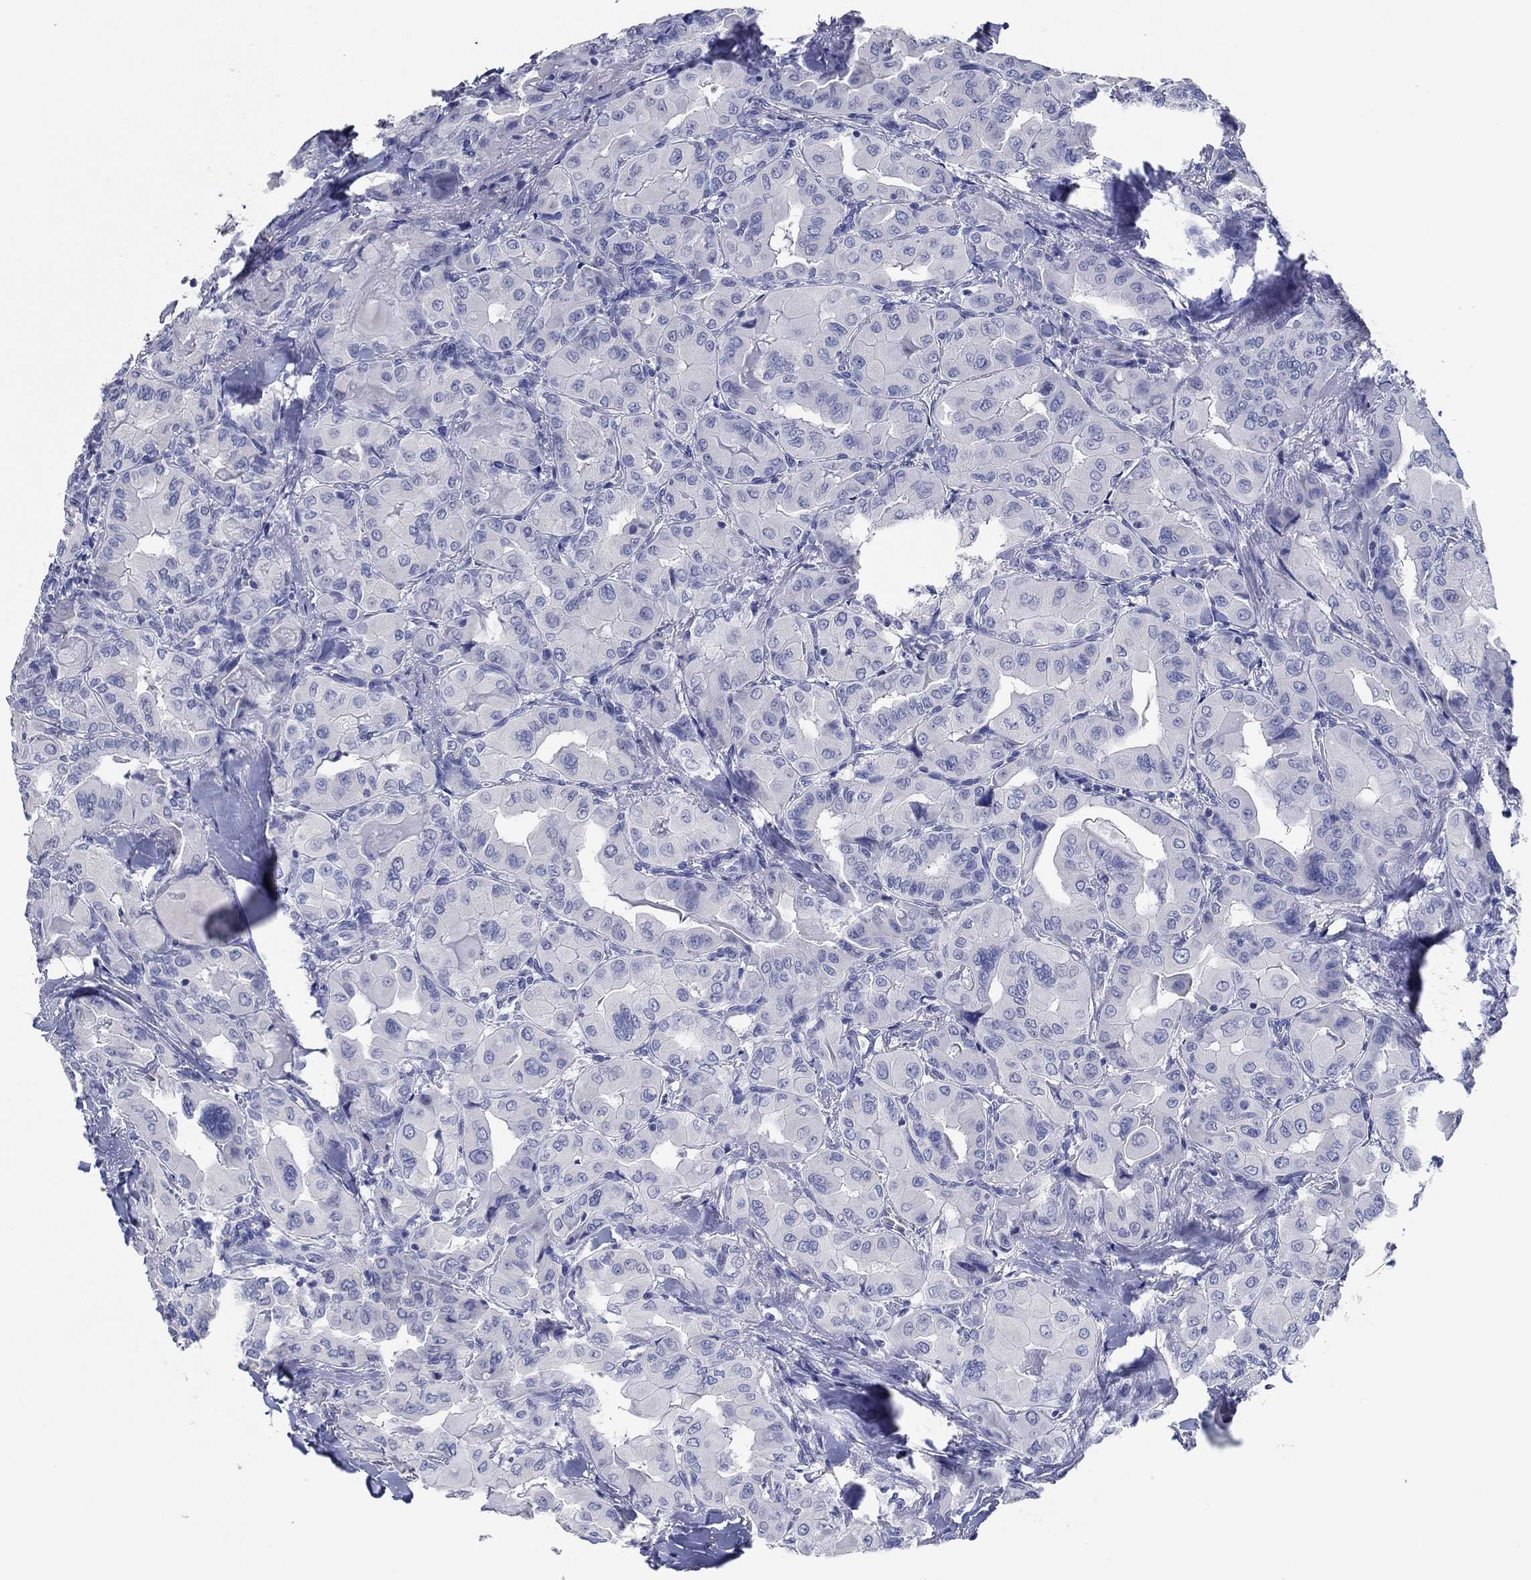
{"staining": {"intensity": "negative", "quantity": "none", "location": "none"}, "tissue": "thyroid cancer", "cell_type": "Tumor cells", "image_type": "cancer", "snomed": [{"axis": "morphology", "description": "Normal tissue, NOS"}, {"axis": "morphology", "description": "Papillary adenocarcinoma, NOS"}, {"axis": "topography", "description": "Thyroid gland"}], "caption": "The immunohistochemistry (IHC) micrograph has no significant staining in tumor cells of thyroid cancer tissue.", "gene": "POU5F1", "patient": {"sex": "female", "age": 66}}